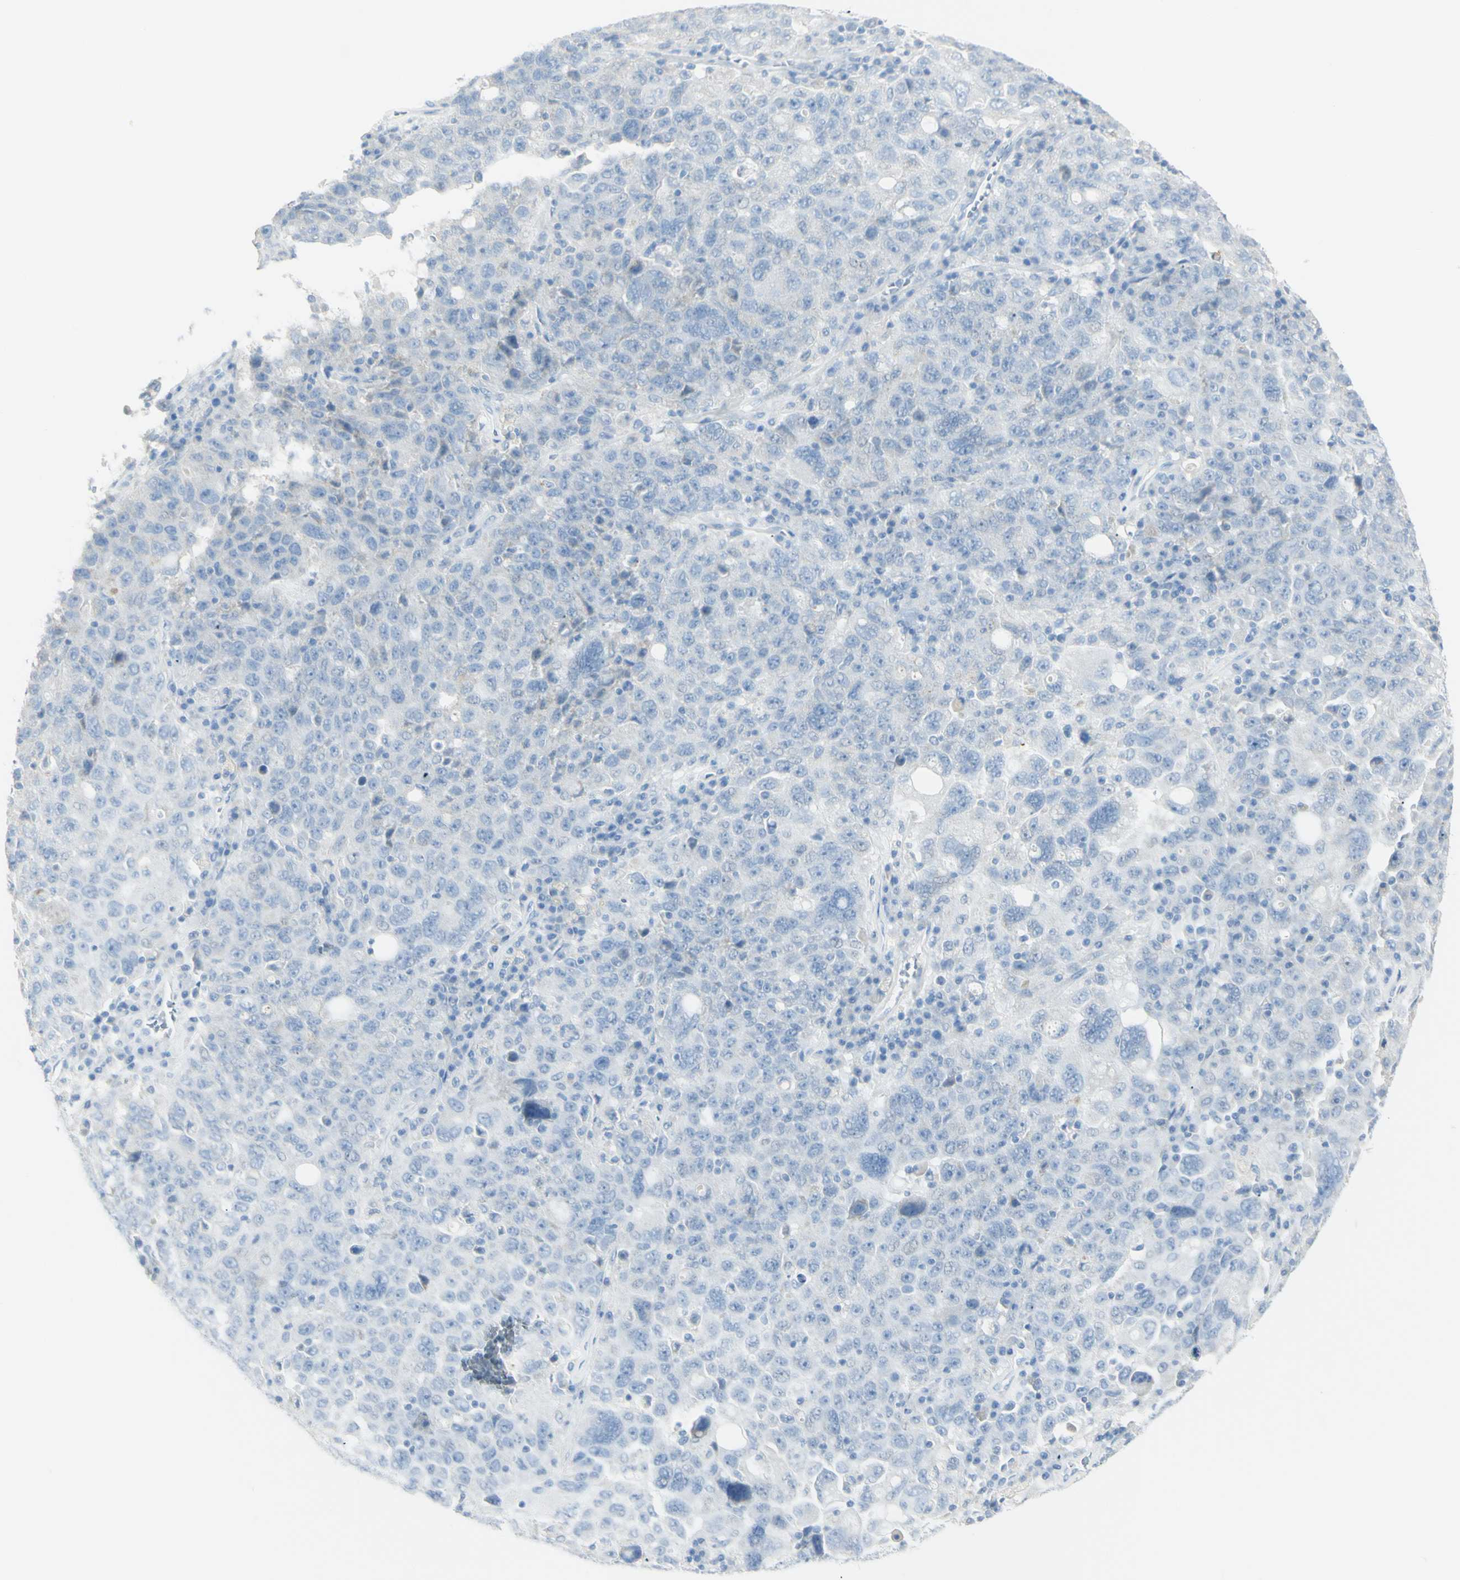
{"staining": {"intensity": "negative", "quantity": "none", "location": "none"}, "tissue": "ovarian cancer", "cell_type": "Tumor cells", "image_type": "cancer", "snomed": [{"axis": "morphology", "description": "Carcinoma, endometroid"}, {"axis": "topography", "description": "Ovary"}], "caption": "Immunohistochemistry (IHC) micrograph of human ovarian cancer stained for a protein (brown), which displays no expression in tumor cells.", "gene": "LETM1", "patient": {"sex": "female", "age": 62}}